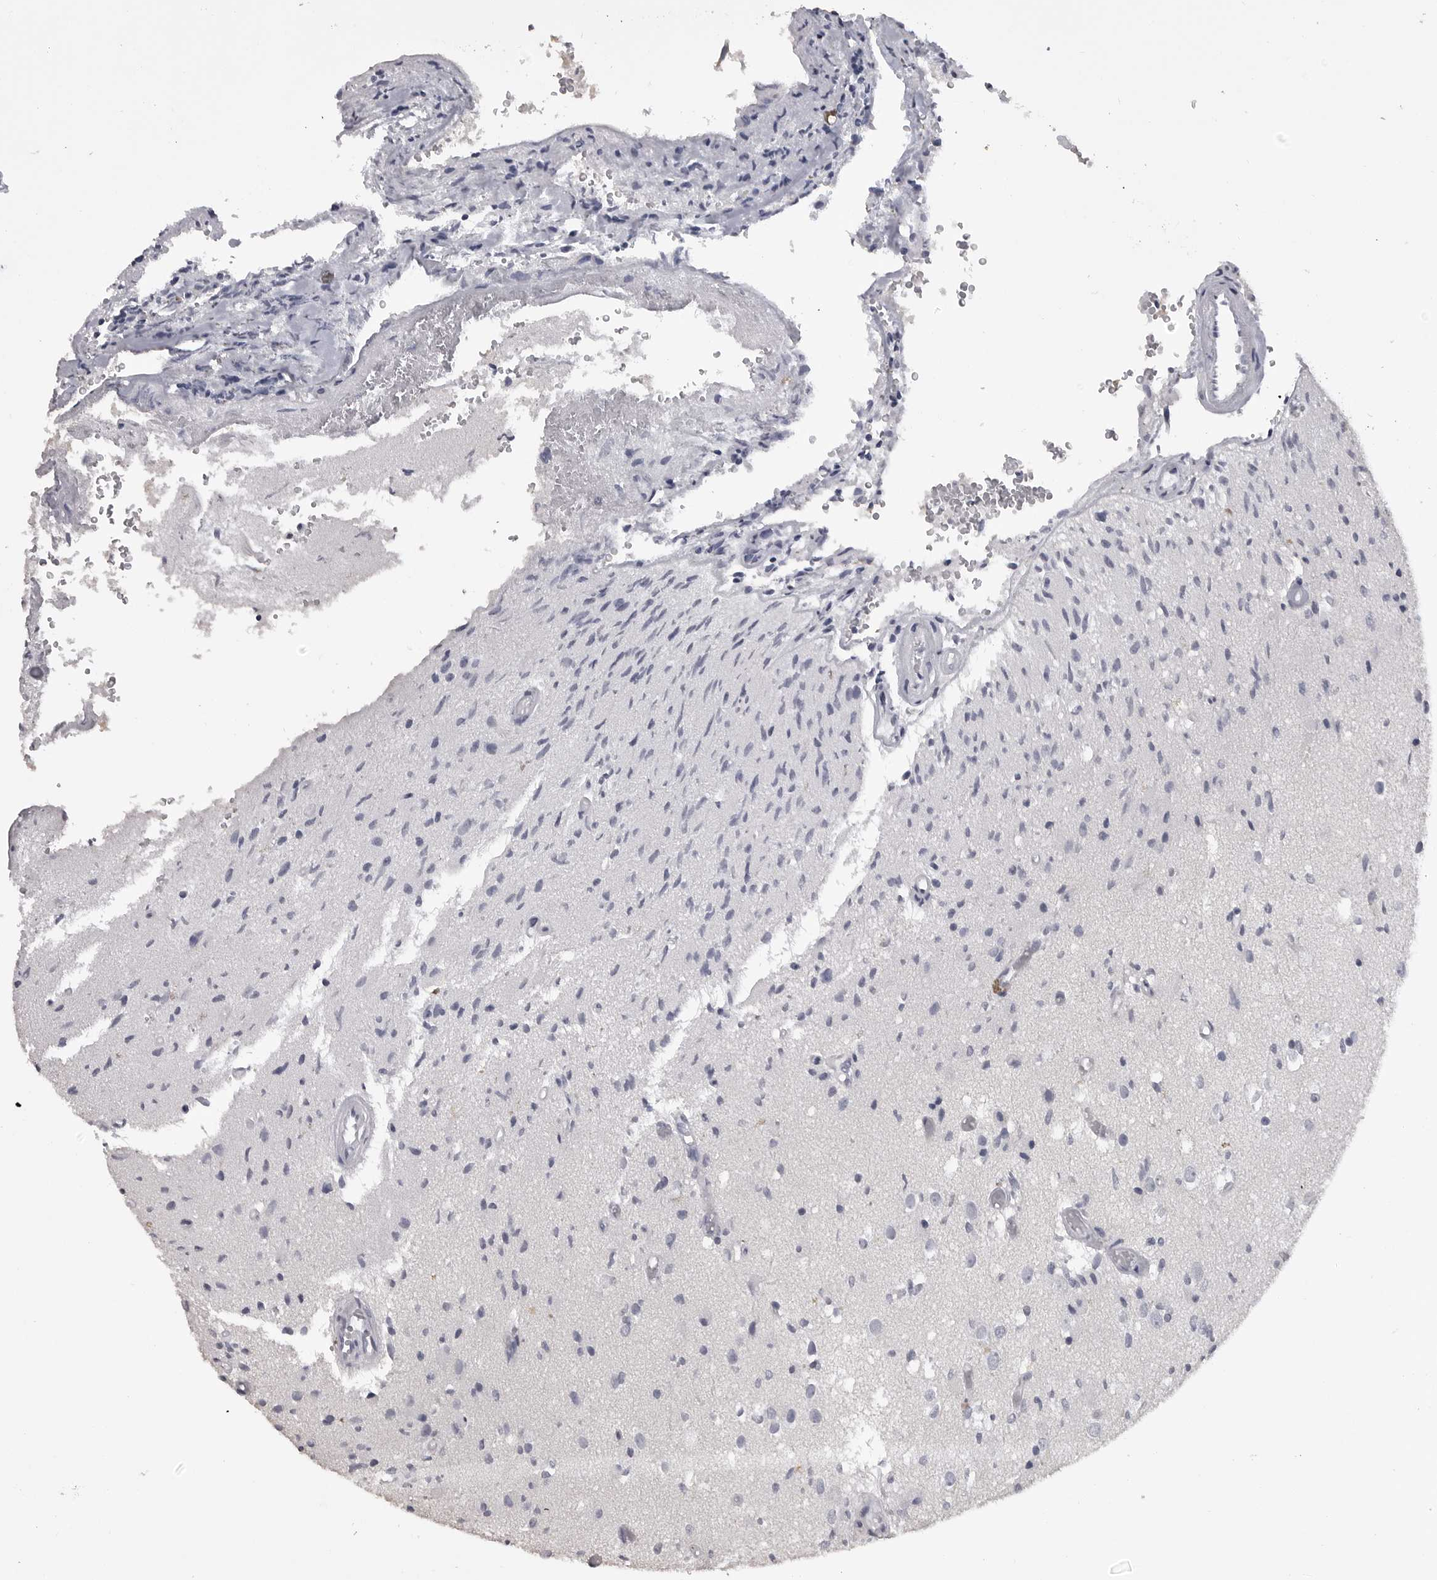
{"staining": {"intensity": "negative", "quantity": "none", "location": "none"}, "tissue": "glioma", "cell_type": "Tumor cells", "image_type": "cancer", "snomed": [{"axis": "morphology", "description": "Normal tissue, NOS"}, {"axis": "morphology", "description": "Glioma, malignant, High grade"}, {"axis": "topography", "description": "Cerebral cortex"}], "caption": "High-grade glioma (malignant) stained for a protein using immunohistochemistry shows no staining tumor cells.", "gene": "GPN2", "patient": {"sex": "male", "age": 77}}